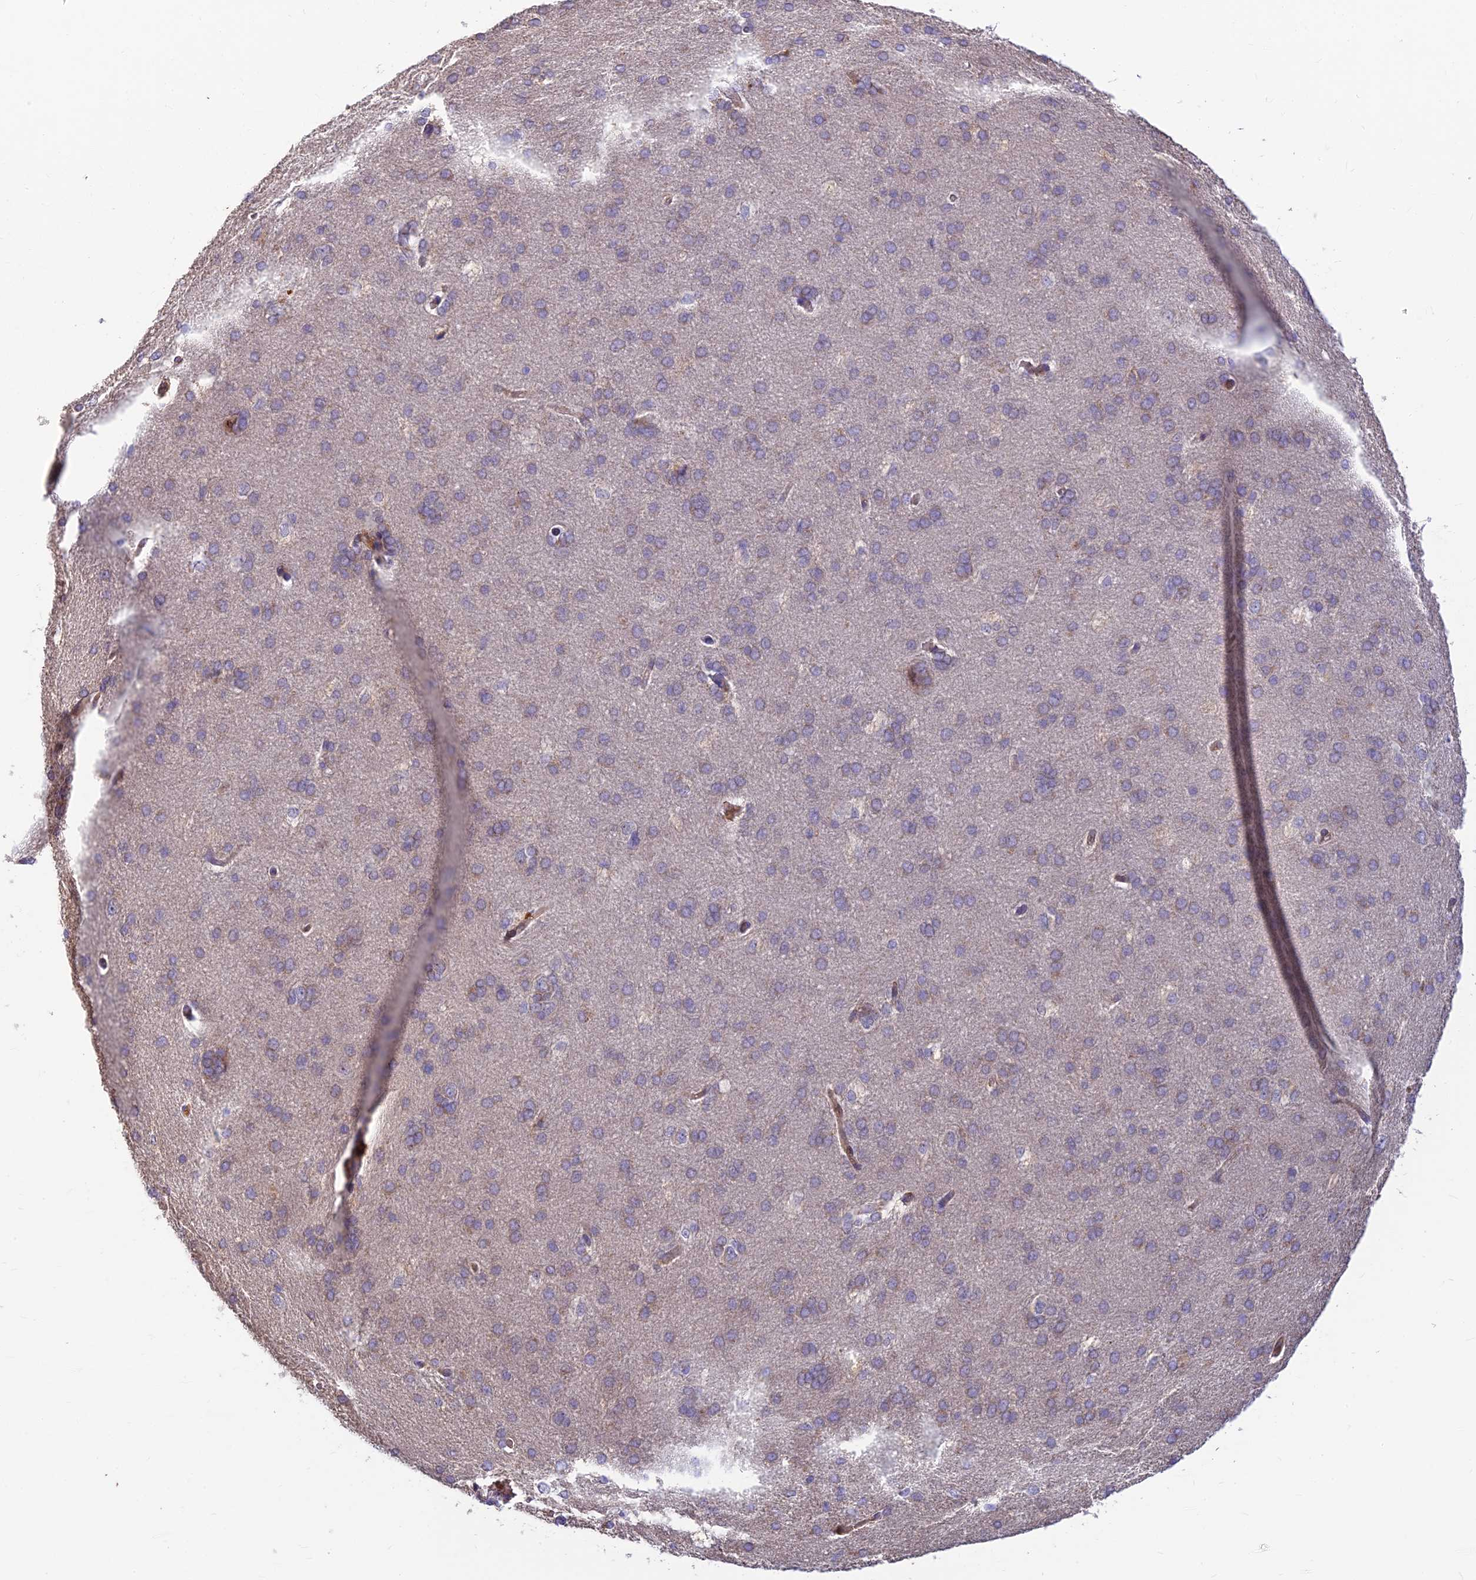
{"staining": {"intensity": "negative", "quantity": "none", "location": "none"}, "tissue": "cerebral cortex", "cell_type": "Endothelial cells", "image_type": "normal", "snomed": [{"axis": "morphology", "description": "Normal tissue, NOS"}, {"axis": "topography", "description": "Cerebral cortex"}], "caption": "DAB immunohistochemical staining of unremarkable human cerebral cortex displays no significant positivity in endothelial cells.", "gene": "UFSP2", "patient": {"sex": "male", "age": 62}}